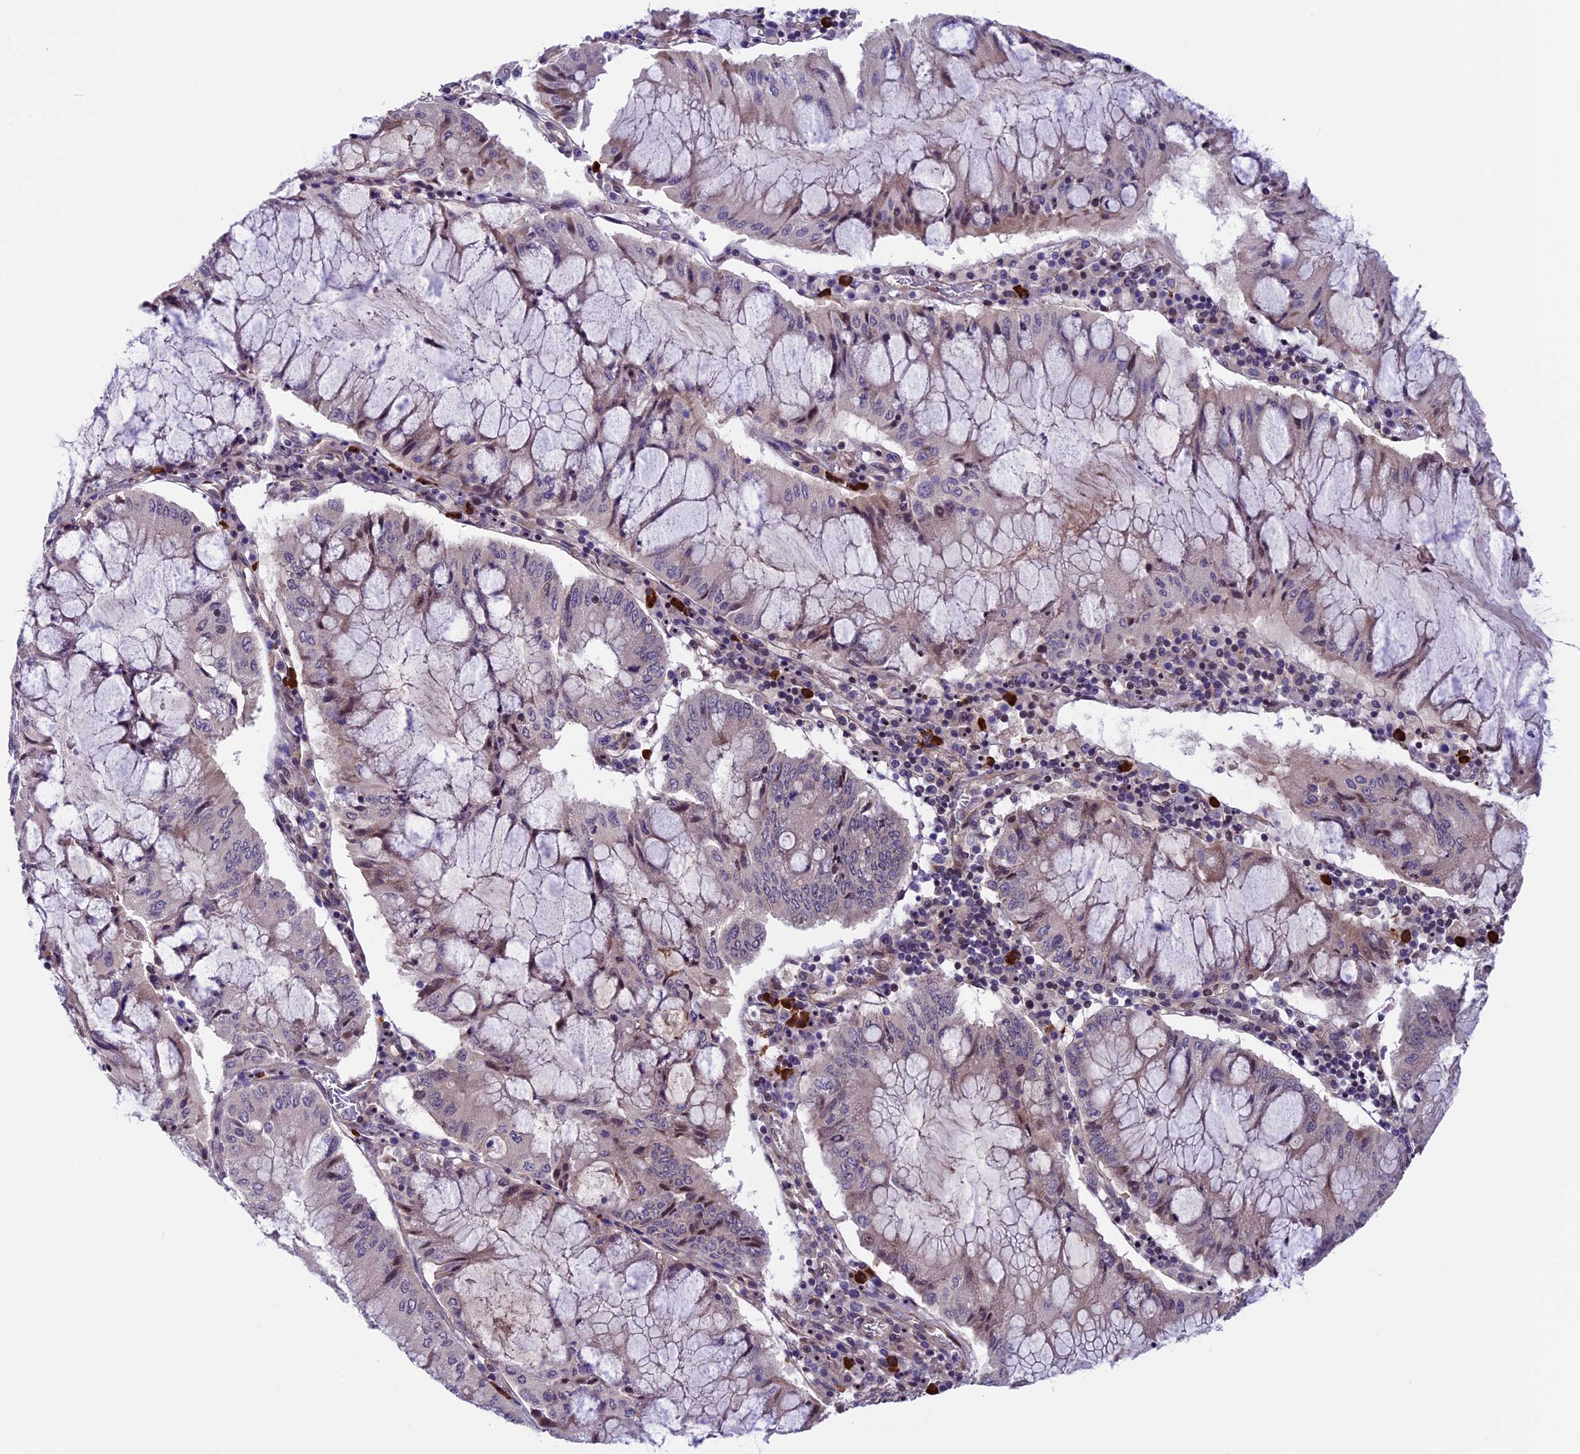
{"staining": {"intensity": "negative", "quantity": "none", "location": "none"}, "tissue": "pancreatic cancer", "cell_type": "Tumor cells", "image_type": "cancer", "snomed": [{"axis": "morphology", "description": "Adenocarcinoma, NOS"}, {"axis": "topography", "description": "Pancreas"}], "caption": "A histopathology image of pancreatic cancer (adenocarcinoma) stained for a protein demonstrates no brown staining in tumor cells. Nuclei are stained in blue.", "gene": "TMEM171", "patient": {"sex": "female", "age": 50}}